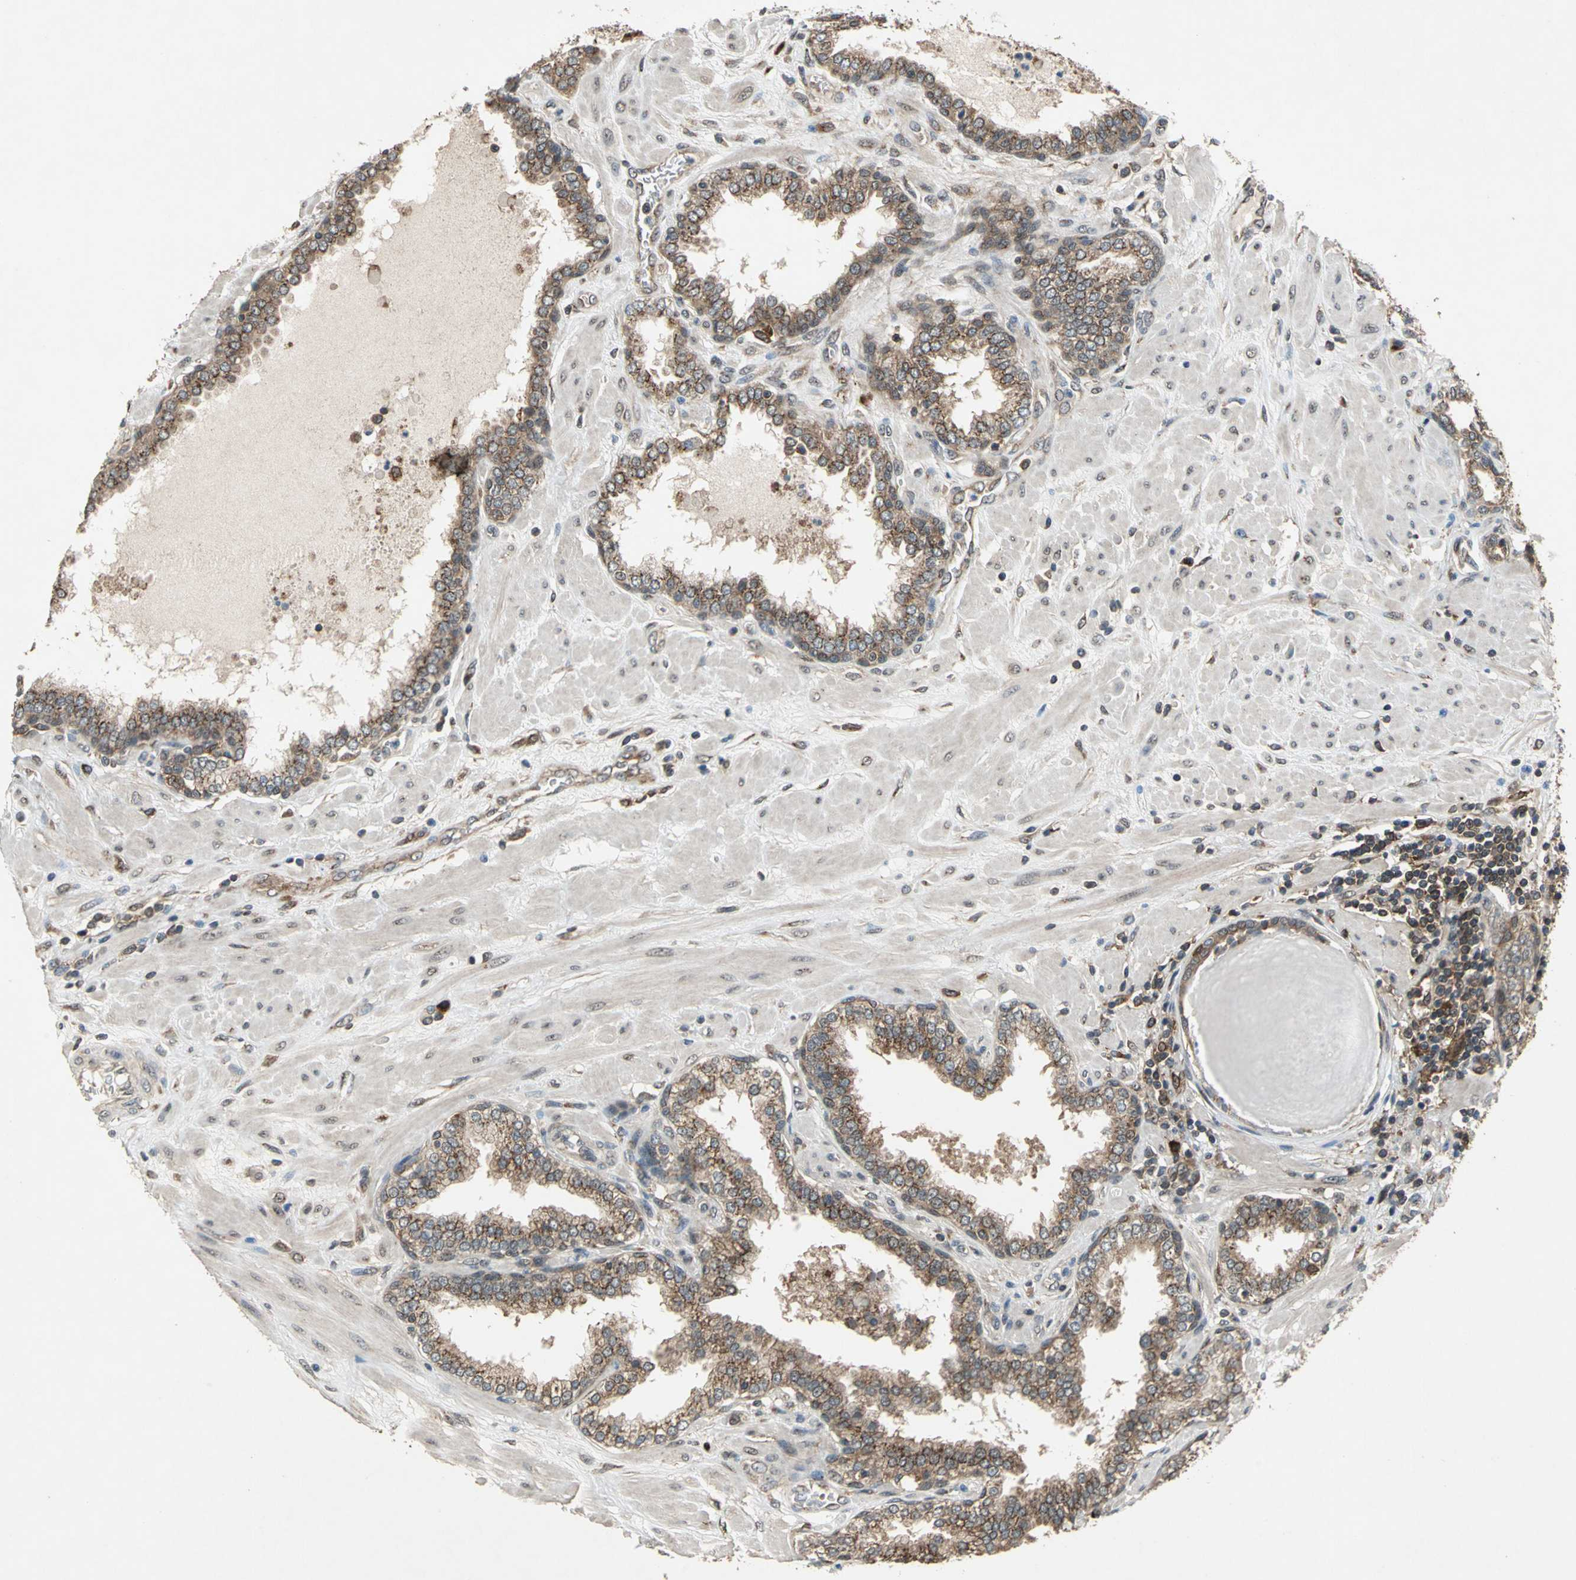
{"staining": {"intensity": "moderate", "quantity": ">75%", "location": "cytoplasmic/membranous"}, "tissue": "prostate", "cell_type": "Glandular cells", "image_type": "normal", "snomed": [{"axis": "morphology", "description": "Normal tissue, NOS"}, {"axis": "topography", "description": "Prostate"}], "caption": "Immunohistochemistry histopathology image of normal prostate stained for a protein (brown), which reveals medium levels of moderate cytoplasmic/membranous positivity in about >75% of glandular cells.", "gene": "NFKBIE", "patient": {"sex": "male", "age": 51}}